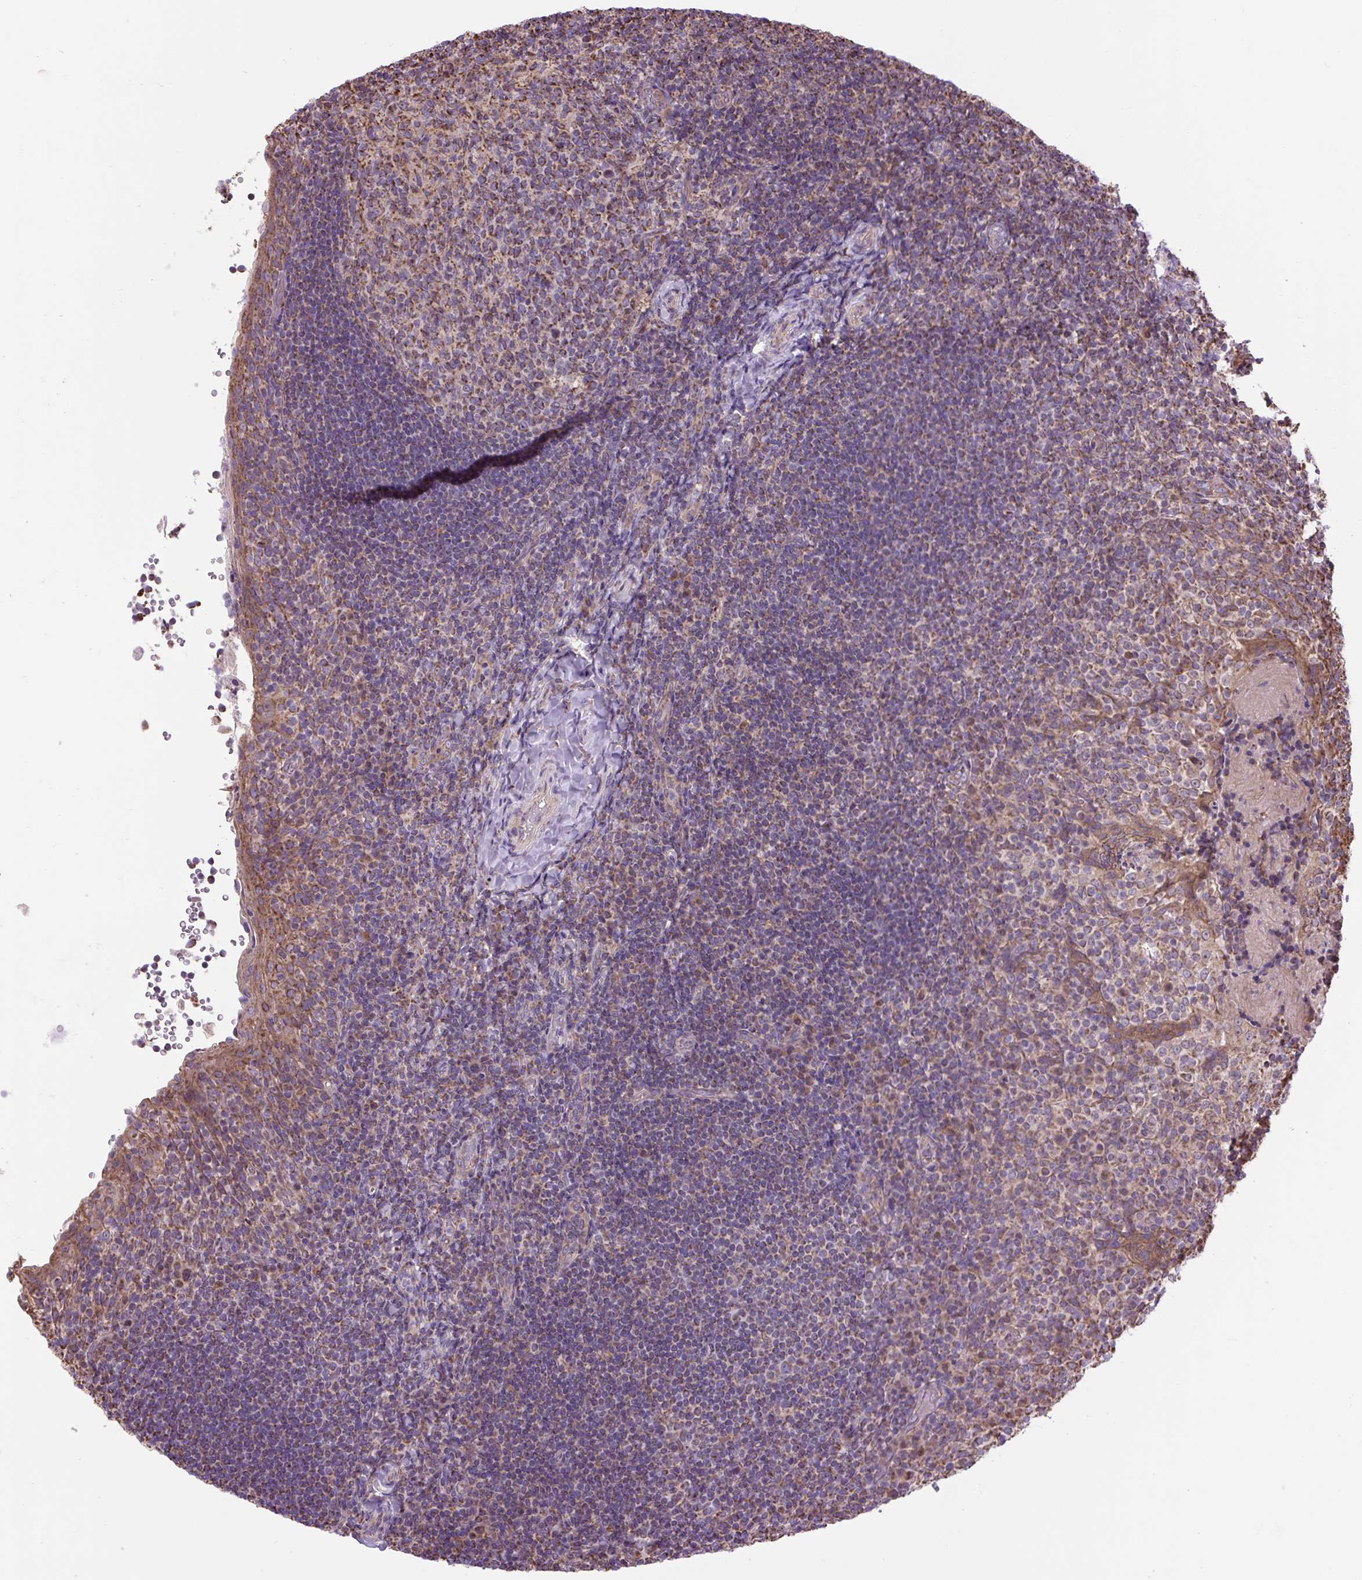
{"staining": {"intensity": "moderate", "quantity": "25%-75%", "location": "cytoplasmic/membranous"}, "tissue": "tonsil", "cell_type": "Germinal center cells", "image_type": "normal", "snomed": [{"axis": "morphology", "description": "Normal tissue, NOS"}, {"axis": "topography", "description": "Tonsil"}], "caption": "This is an image of immunohistochemistry (IHC) staining of unremarkable tonsil, which shows moderate expression in the cytoplasmic/membranous of germinal center cells.", "gene": "PLCG1", "patient": {"sex": "female", "age": 10}}